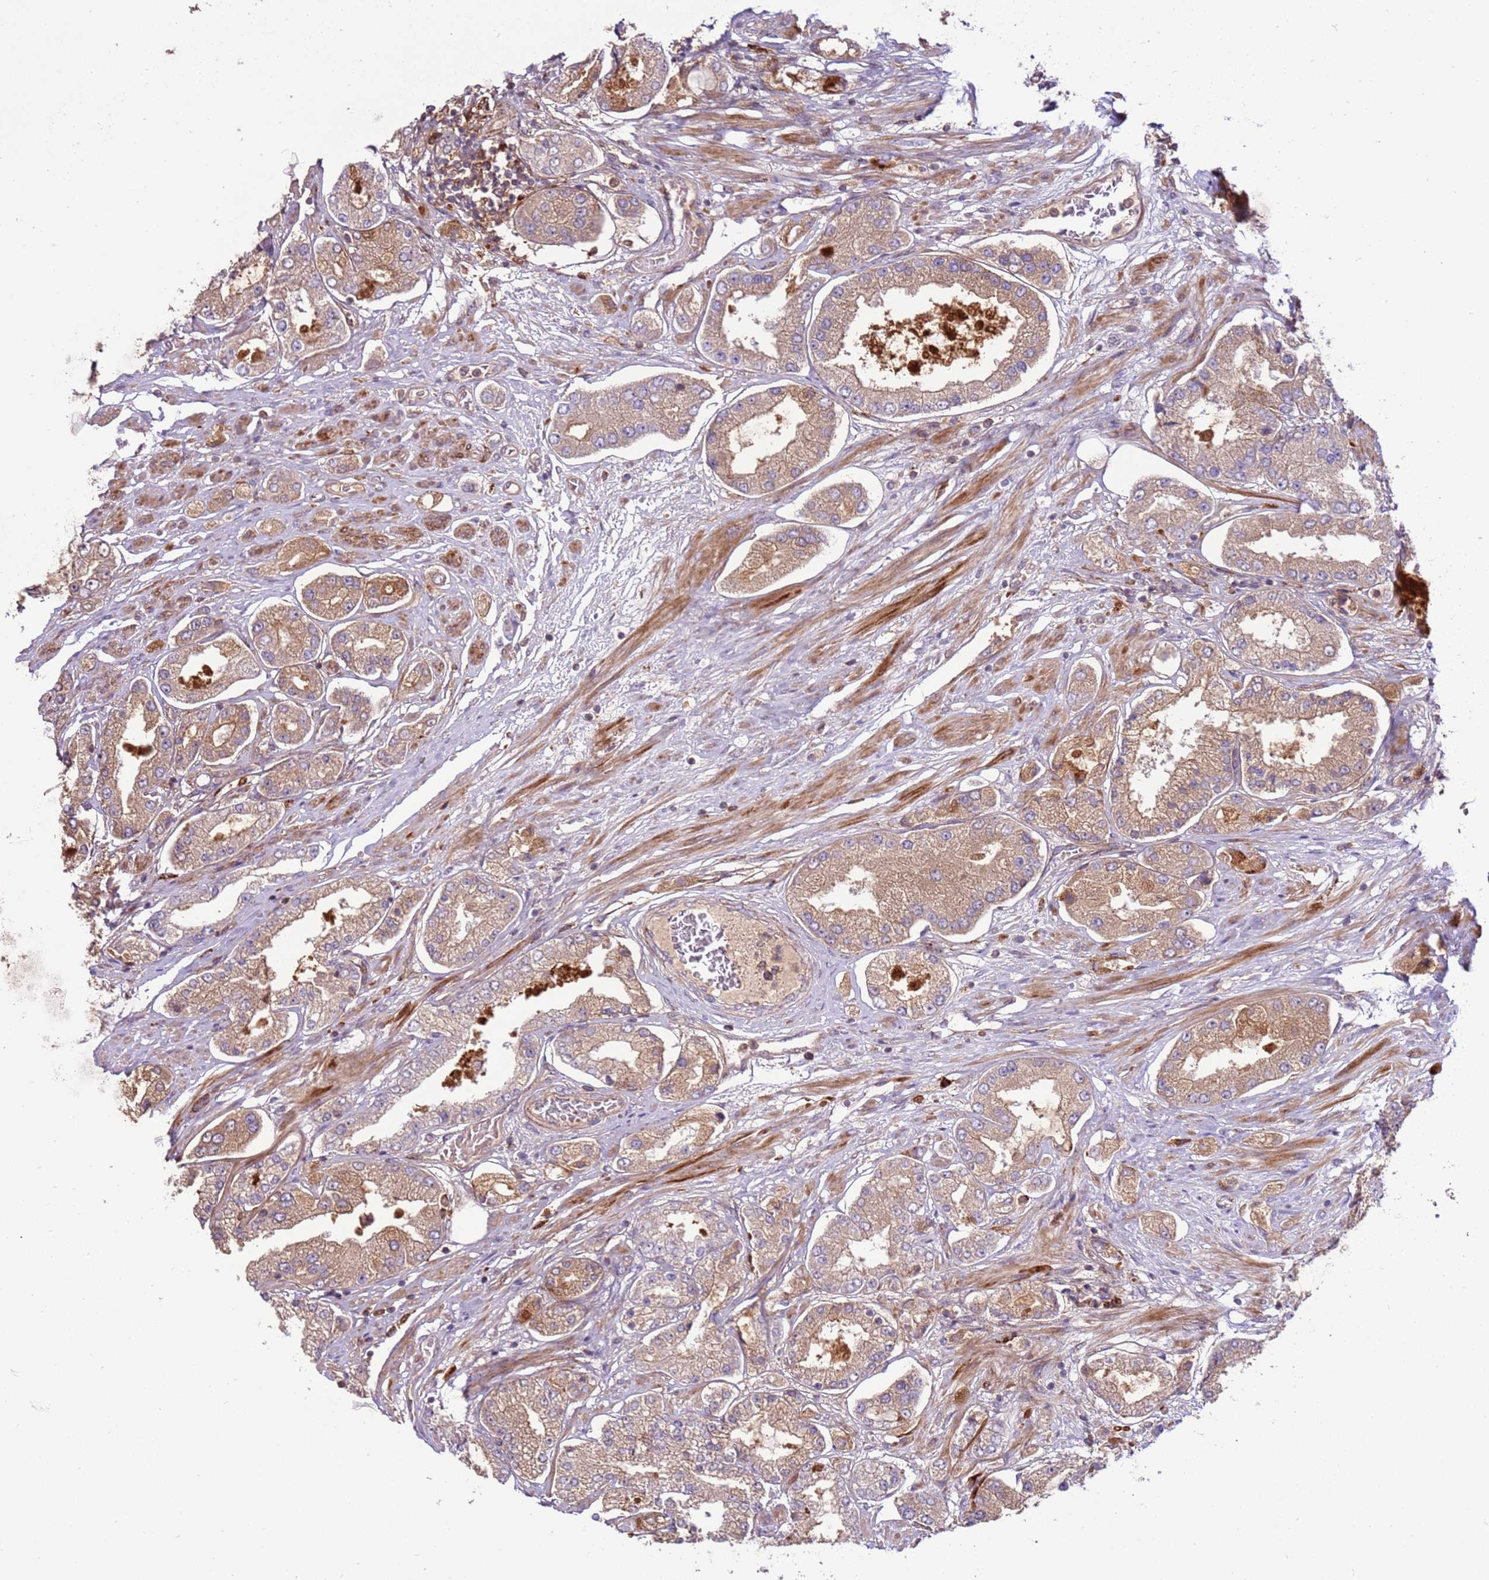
{"staining": {"intensity": "moderate", "quantity": "25%-75%", "location": "cytoplasmic/membranous"}, "tissue": "prostate cancer", "cell_type": "Tumor cells", "image_type": "cancer", "snomed": [{"axis": "morphology", "description": "Adenocarcinoma, High grade"}, {"axis": "topography", "description": "Prostate"}], "caption": "Immunohistochemistry (IHC) histopathology image of neoplastic tissue: human prostate high-grade adenocarcinoma stained using immunohistochemistry displays medium levels of moderate protein expression localized specifically in the cytoplasmic/membranous of tumor cells, appearing as a cytoplasmic/membranous brown color.", "gene": "ZNF624", "patient": {"sex": "male", "age": 69}}